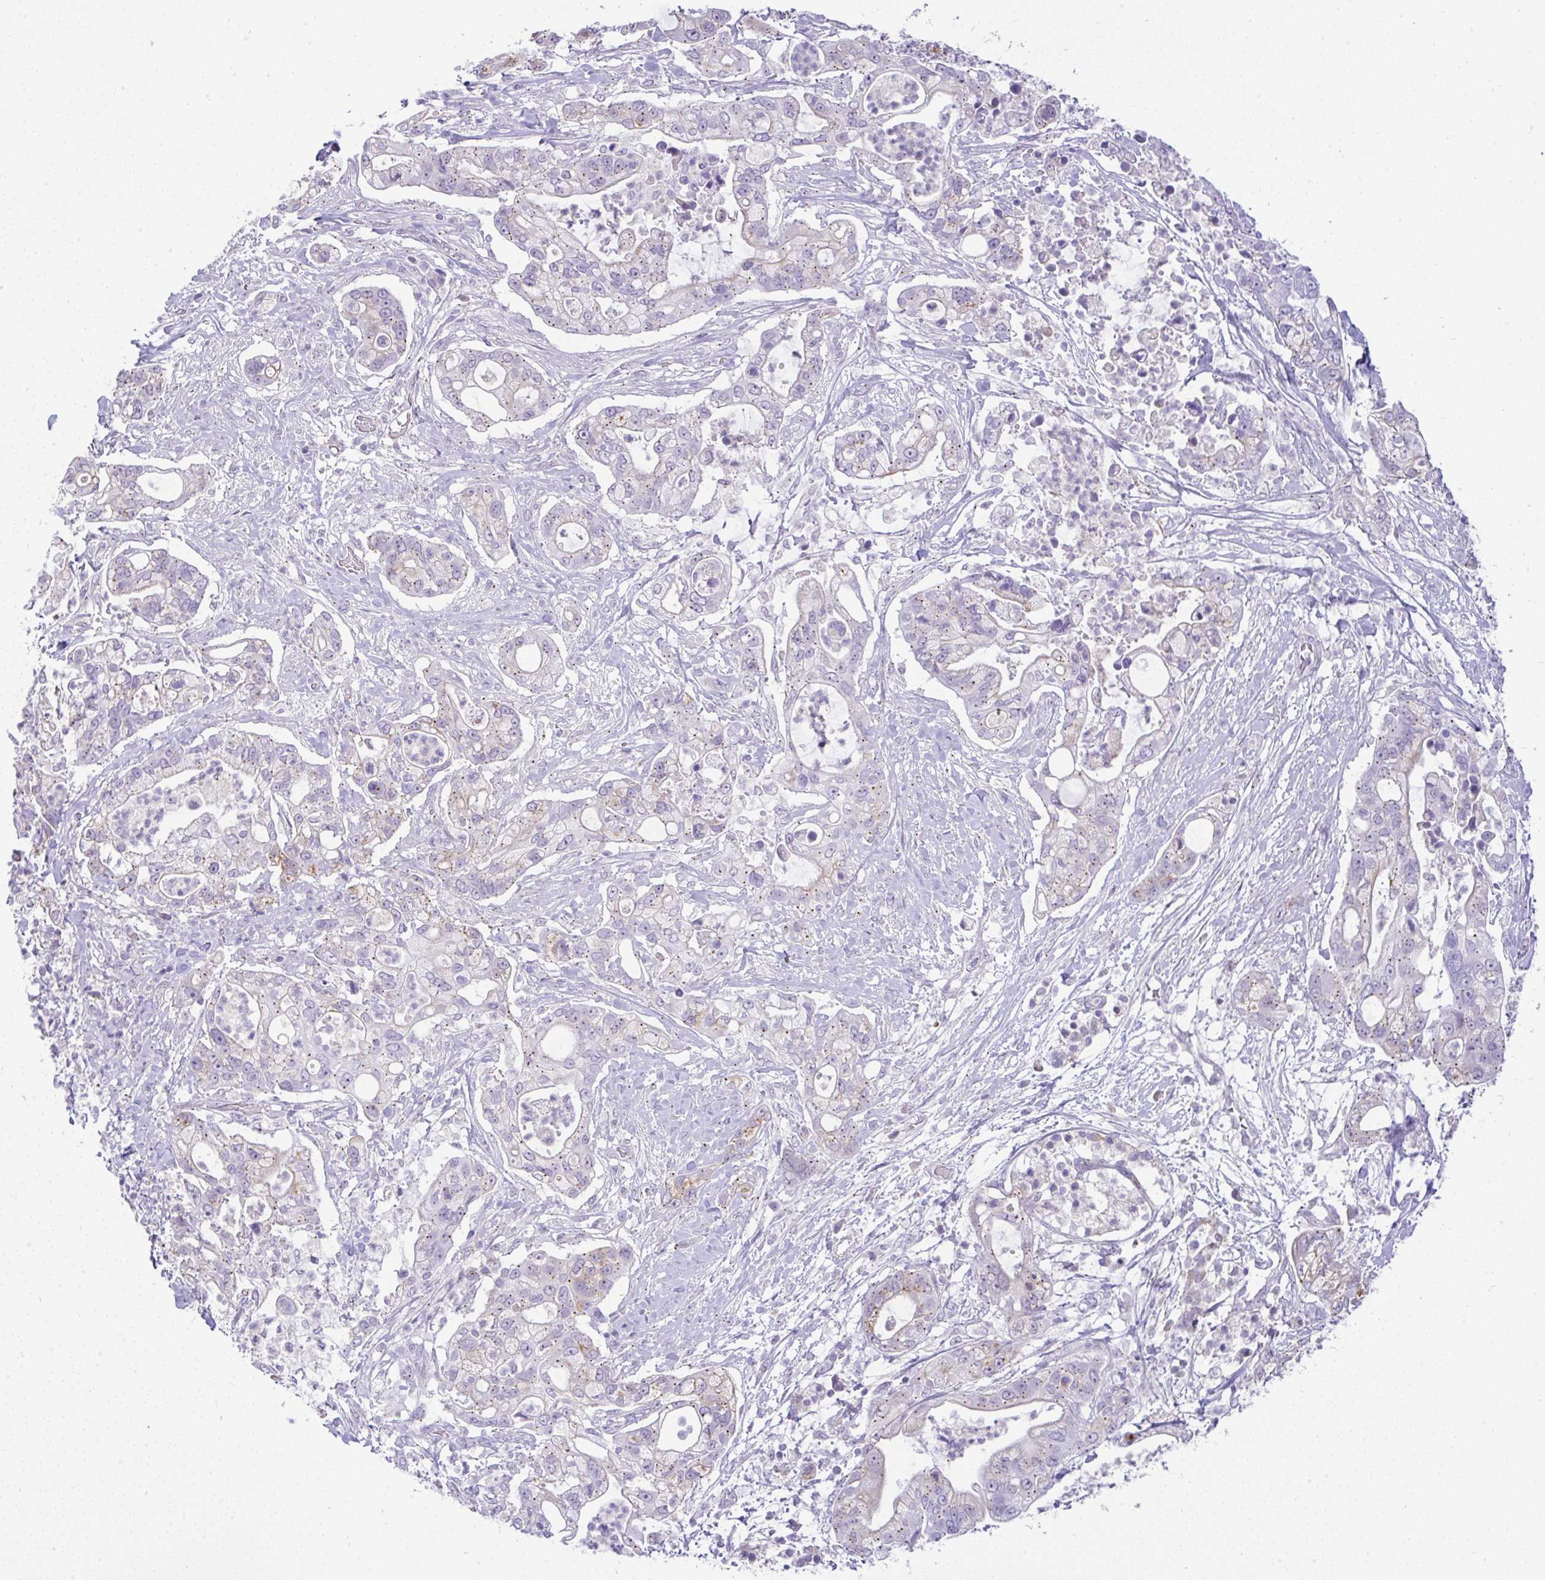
{"staining": {"intensity": "weak", "quantity": "25%-75%", "location": "cytoplasmic/membranous"}, "tissue": "pancreatic cancer", "cell_type": "Tumor cells", "image_type": "cancer", "snomed": [{"axis": "morphology", "description": "Adenocarcinoma, NOS"}, {"axis": "topography", "description": "Pancreas"}], "caption": "Protein analysis of adenocarcinoma (pancreatic) tissue shows weak cytoplasmic/membranous staining in about 25%-75% of tumor cells.", "gene": "FAM177A1", "patient": {"sex": "female", "age": 69}}